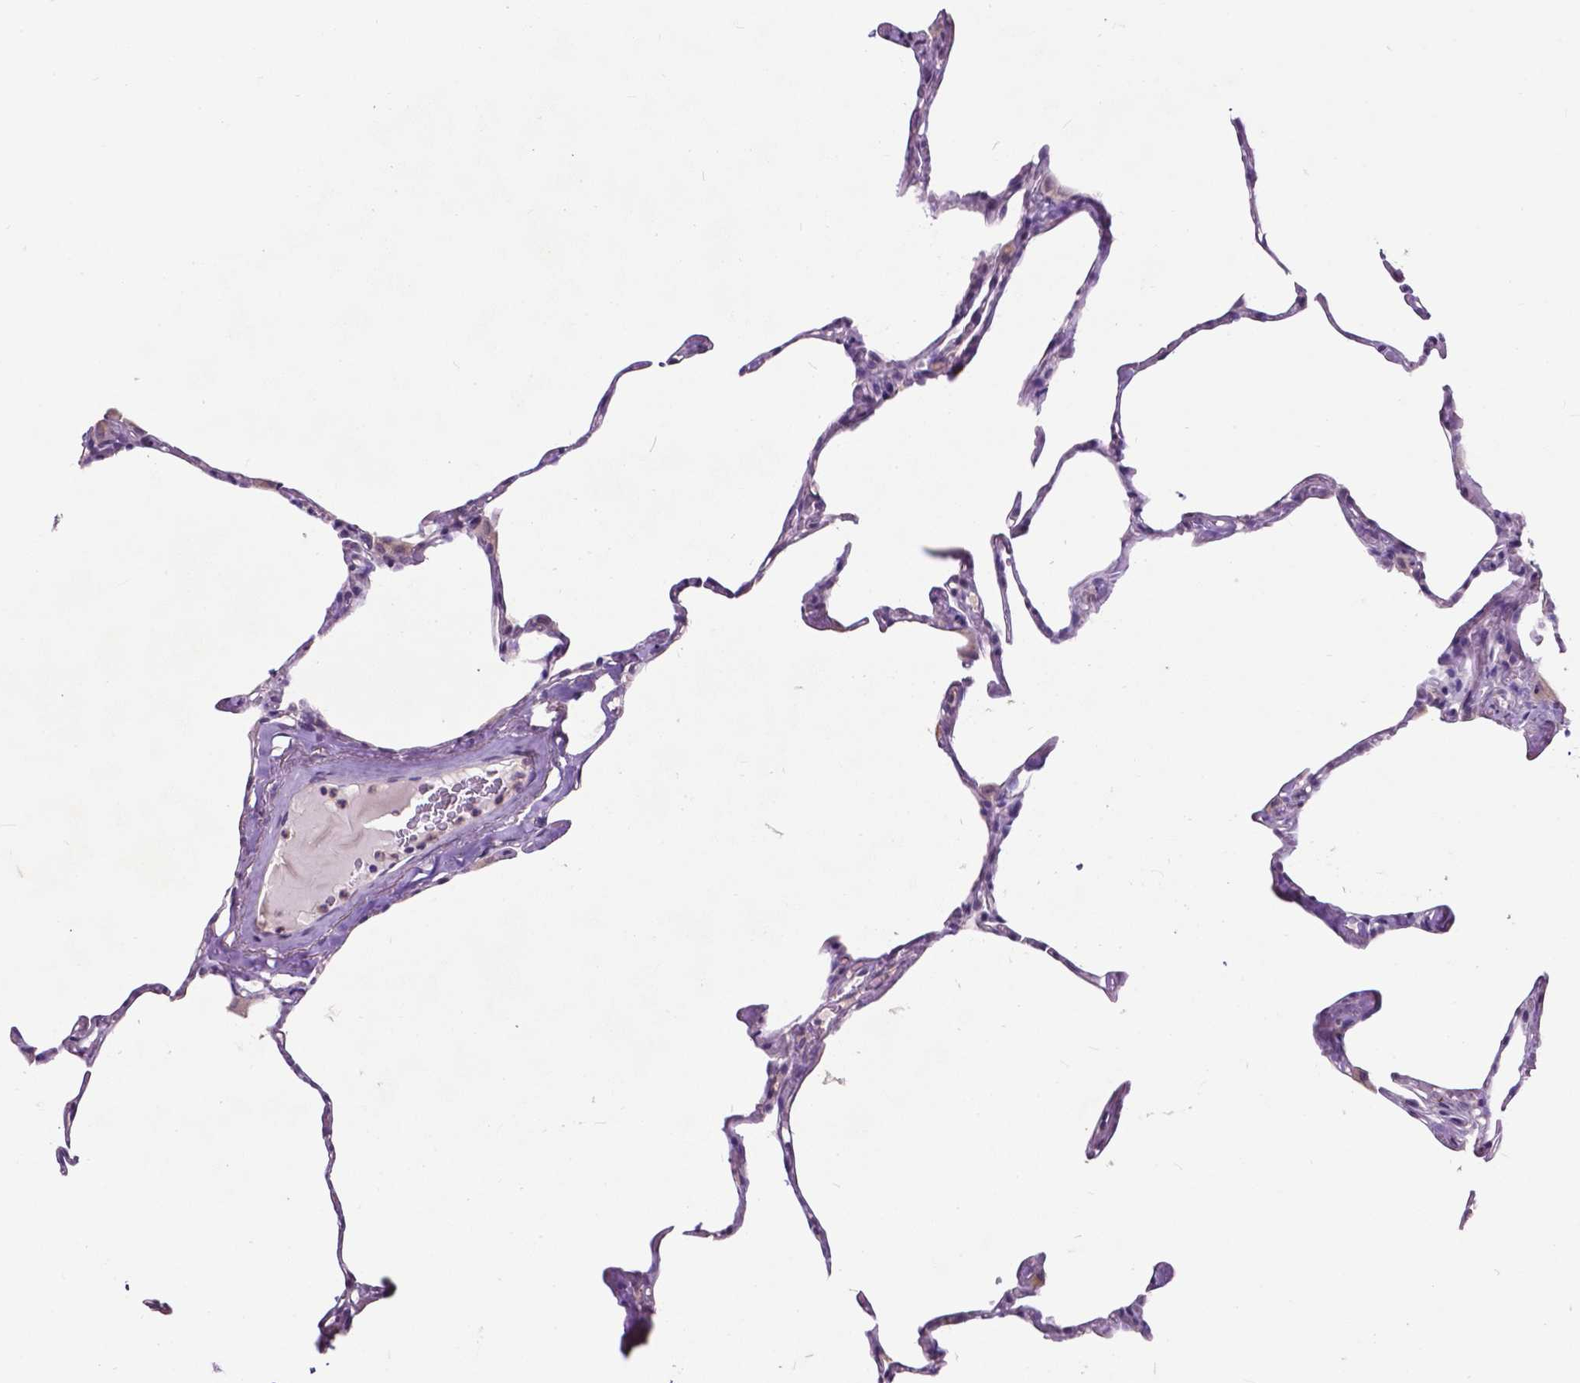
{"staining": {"intensity": "negative", "quantity": "none", "location": "none"}, "tissue": "lung", "cell_type": "Alveolar cells", "image_type": "normal", "snomed": [{"axis": "morphology", "description": "Normal tissue, NOS"}, {"axis": "topography", "description": "Lung"}], "caption": "This is a histopathology image of immunohistochemistry (IHC) staining of normal lung, which shows no staining in alveolar cells. (Stains: DAB (3,3'-diaminobenzidine) immunohistochemistry with hematoxylin counter stain, Microscopy: brightfield microscopy at high magnification).", "gene": "PLSCR1", "patient": {"sex": "male", "age": 65}}